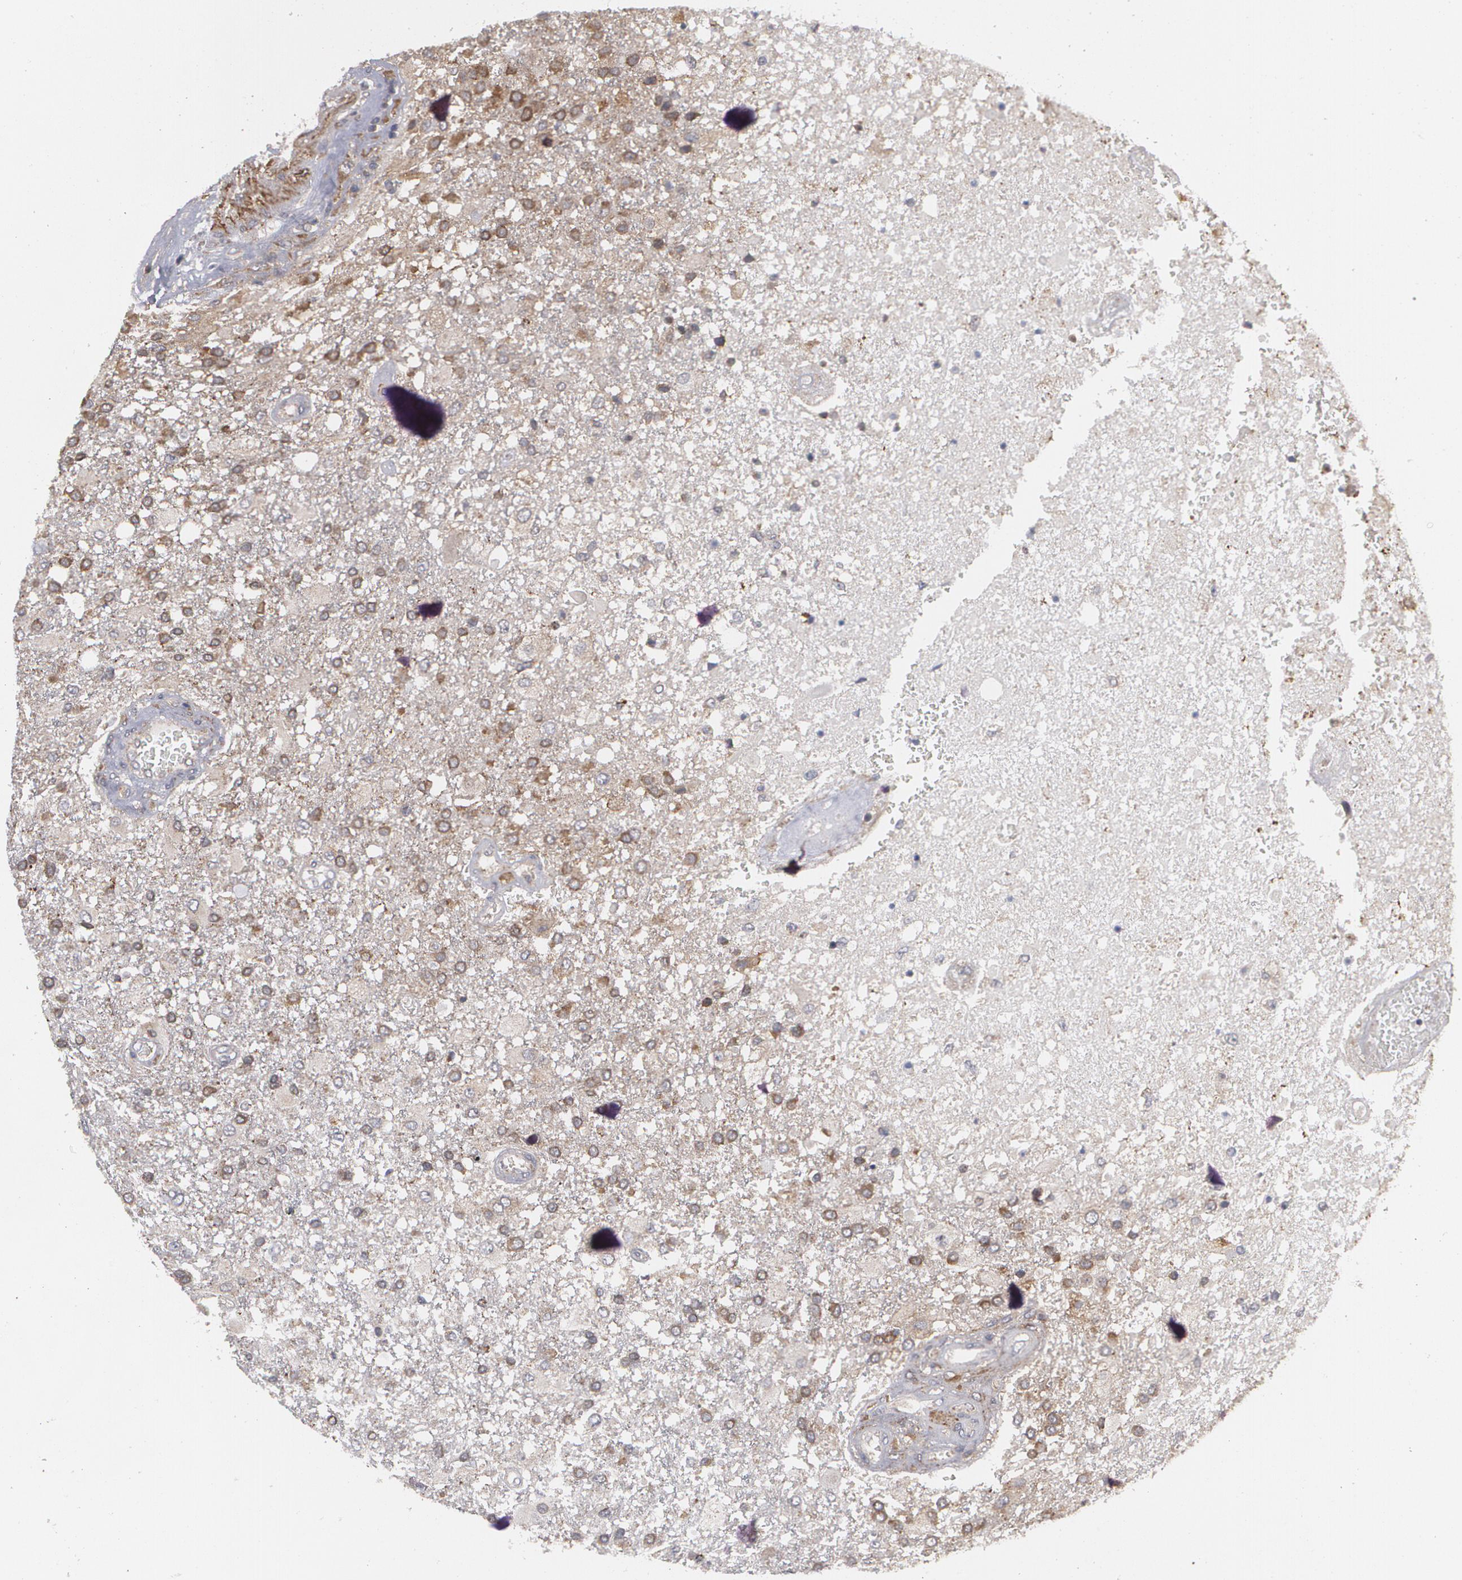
{"staining": {"intensity": "moderate", "quantity": ">75%", "location": "cytoplasmic/membranous"}, "tissue": "glioma", "cell_type": "Tumor cells", "image_type": "cancer", "snomed": [{"axis": "morphology", "description": "Glioma, malignant, High grade"}, {"axis": "topography", "description": "Cerebral cortex"}], "caption": "Human glioma stained with a protein marker demonstrates moderate staining in tumor cells.", "gene": "BMP6", "patient": {"sex": "male", "age": 79}}